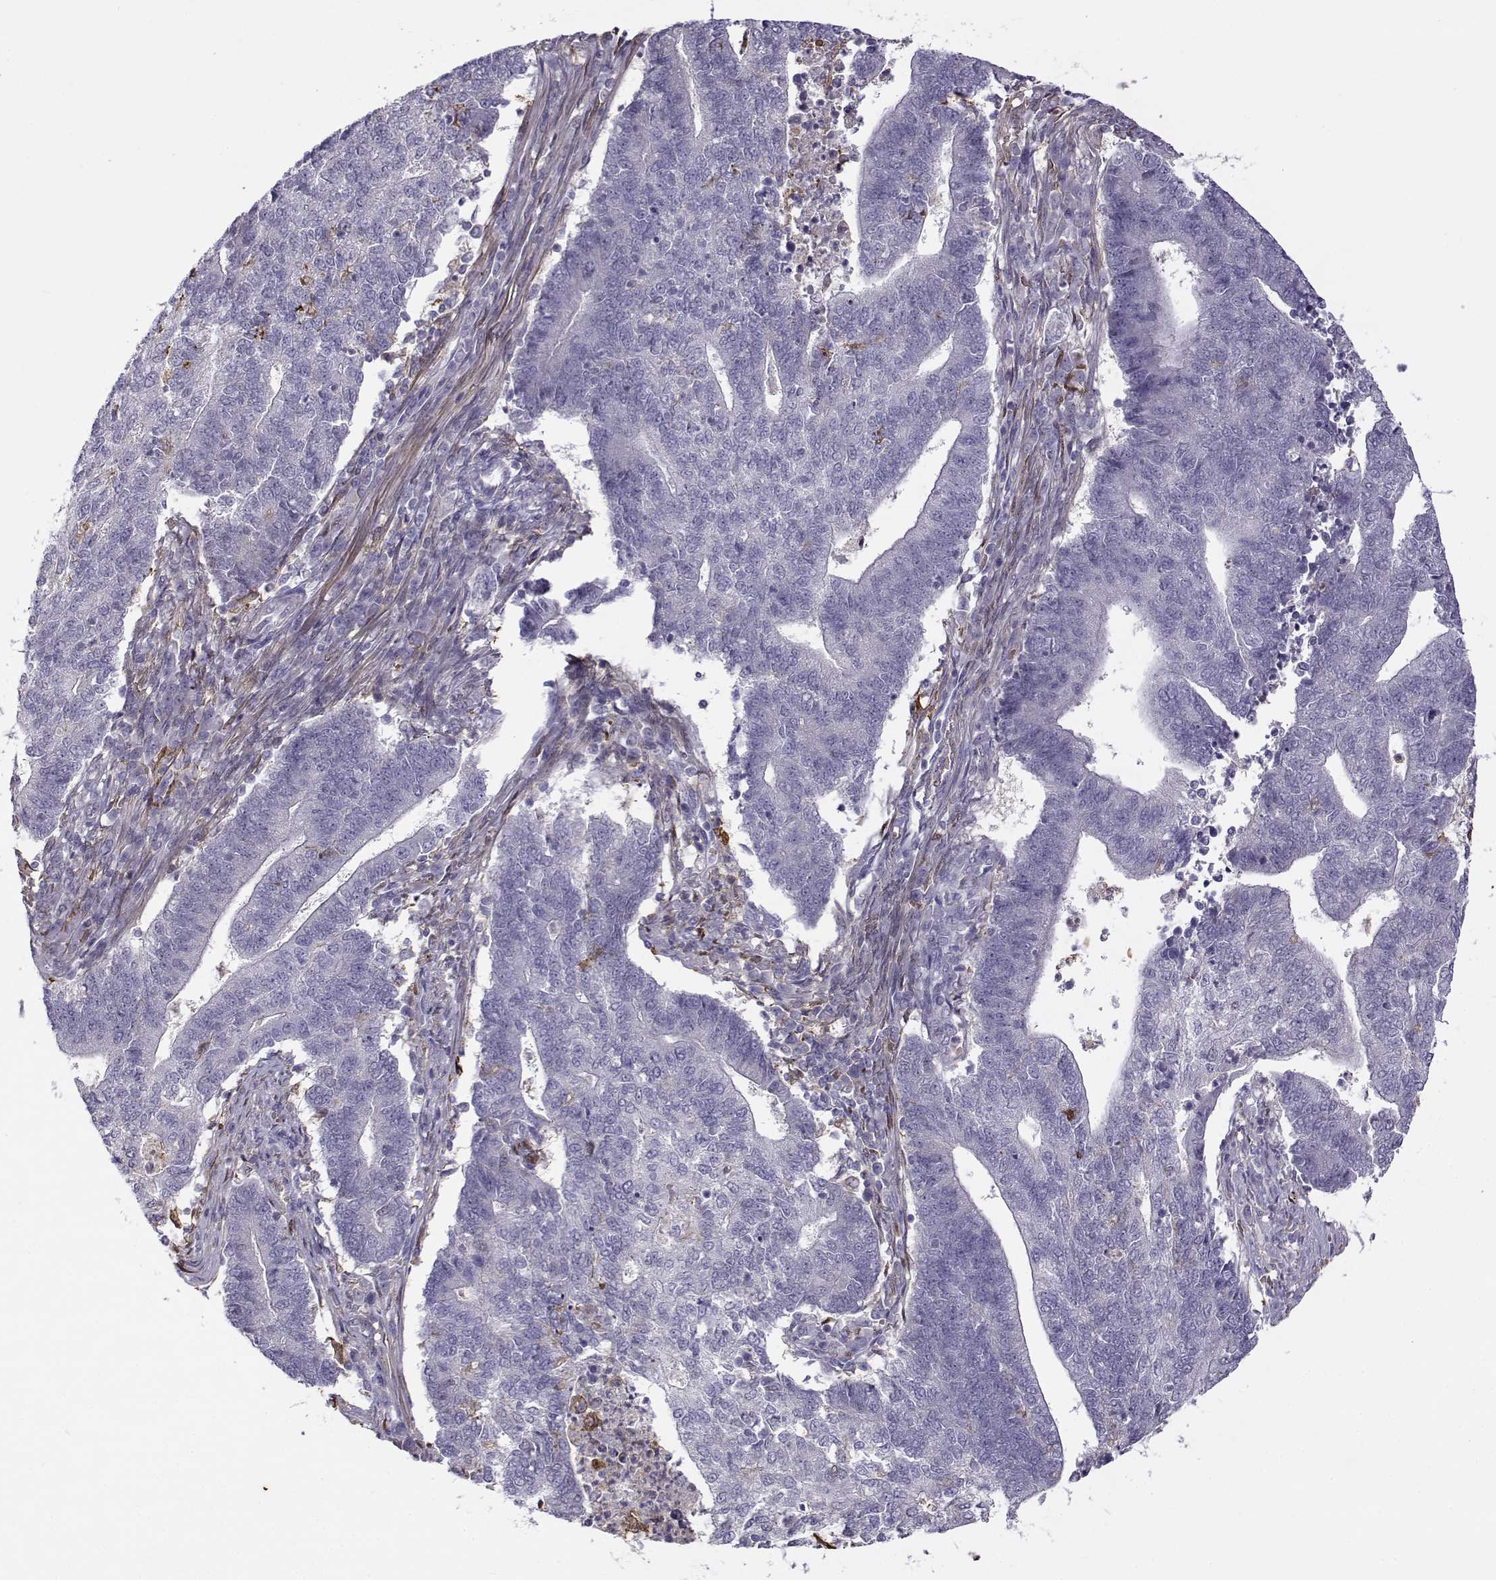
{"staining": {"intensity": "negative", "quantity": "none", "location": "none"}, "tissue": "endometrial cancer", "cell_type": "Tumor cells", "image_type": "cancer", "snomed": [{"axis": "morphology", "description": "Adenocarcinoma, NOS"}, {"axis": "topography", "description": "Uterus"}, {"axis": "topography", "description": "Endometrium"}], "caption": "Adenocarcinoma (endometrial) was stained to show a protein in brown. There is no significant expression in tumor cells.", "gene": "UCP3", "patient": {"sex": "female", "age": 54}}